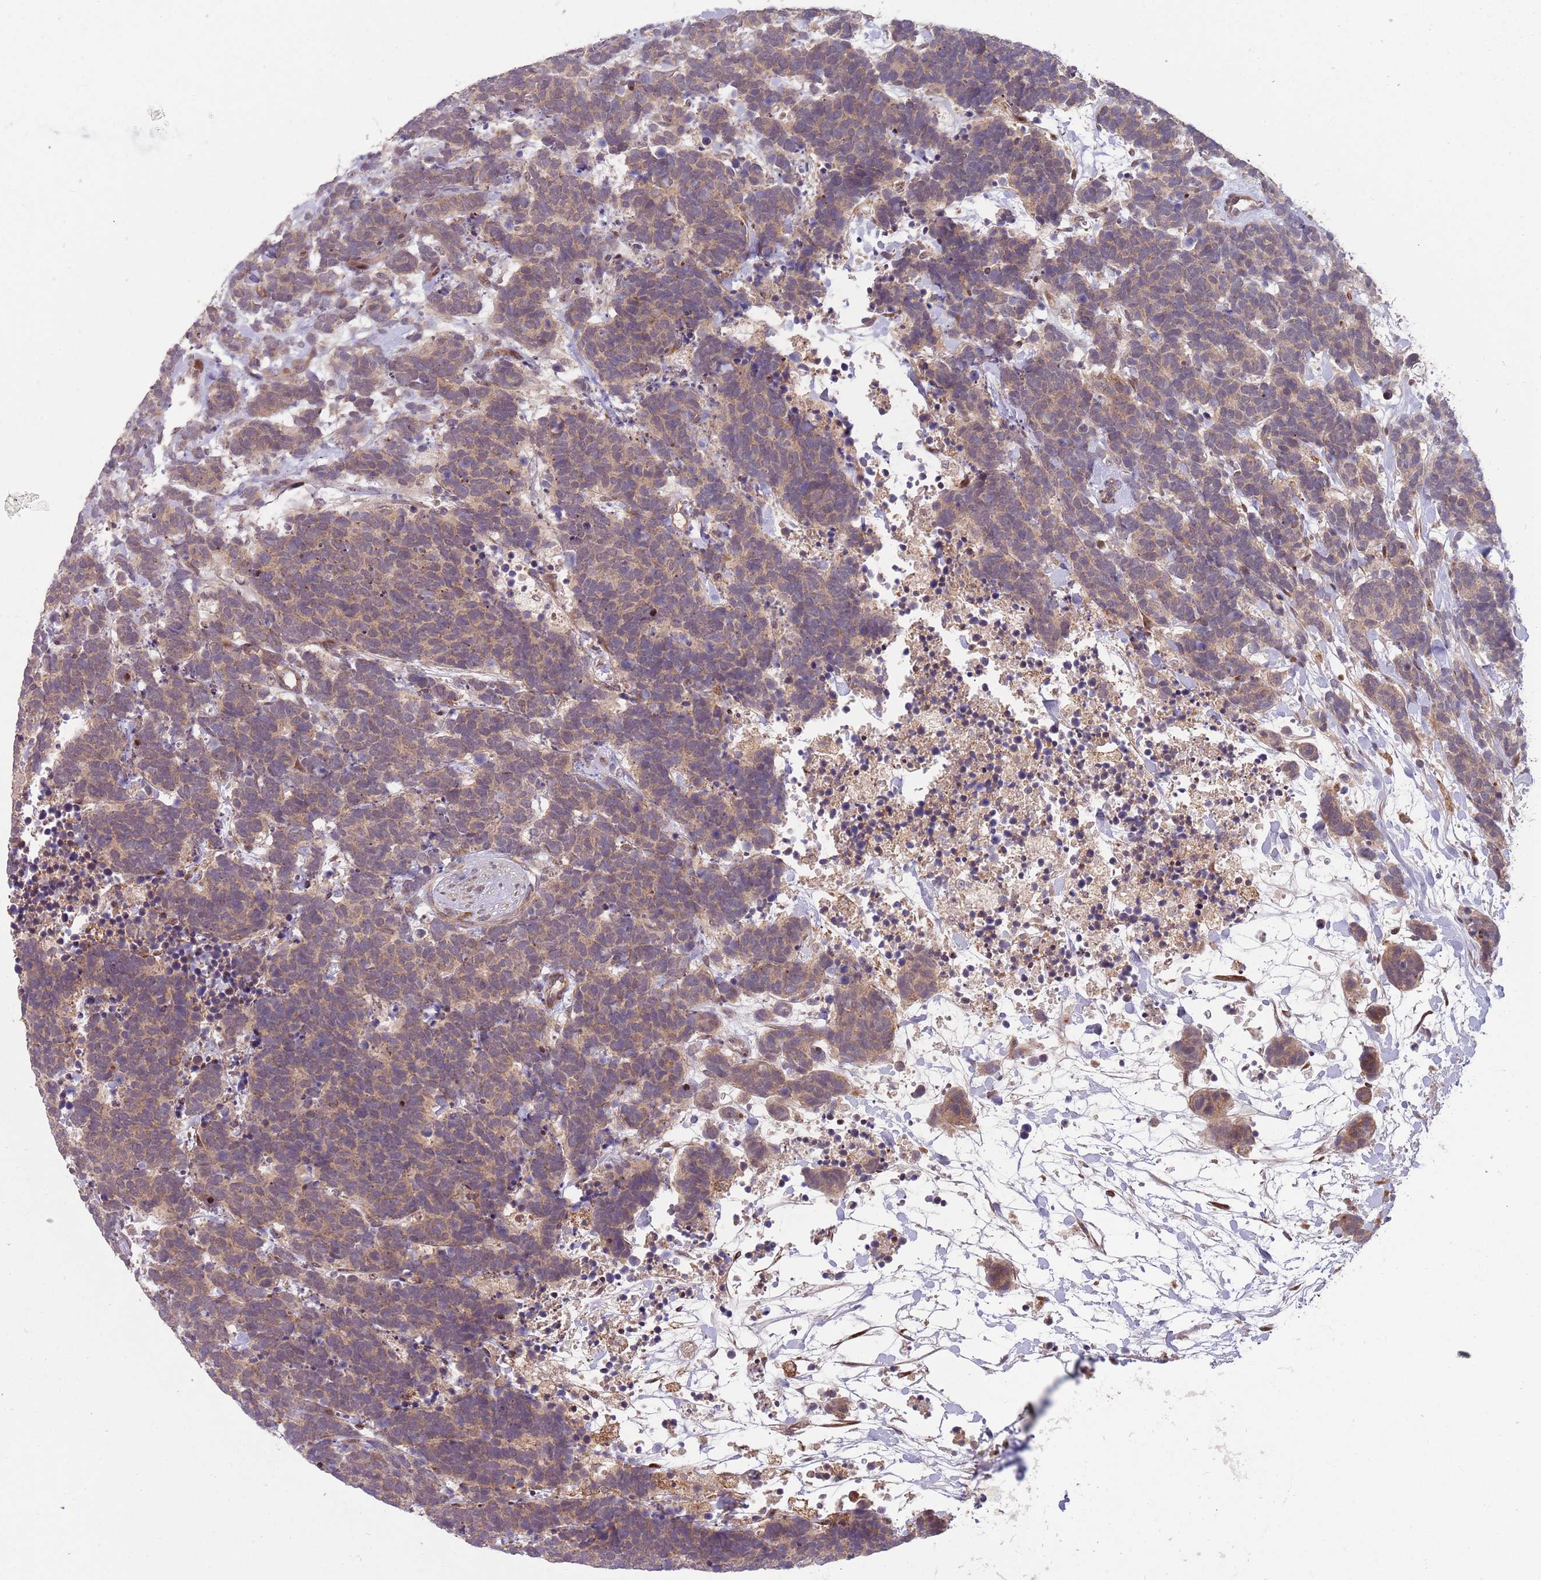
{"staining": {"intensity": "weak", "quantity": ">75%", "location": "cytoplasmic/membranous"}, "tissue": "carcinoid", "cell_type": "Tumor cells", "image_type": "cancer", "snomed": [{"axis": "morphology", "description": "Carcinoma, NOS"}, {"axis": "morphology", "description": "Carcinoid, malignant, NOS"}, {"axis": "topography", "description": "Prostate"}], "caption": "Carcinoid stained for a protein demonstrates weak cytoplasmic/membranous positivity in tumor cells. (brown staining indicates protein expression, while blue staining denotes nuclei).", "gene": "NT5DC4", "patient": {"sex": "male", "age": 57}}